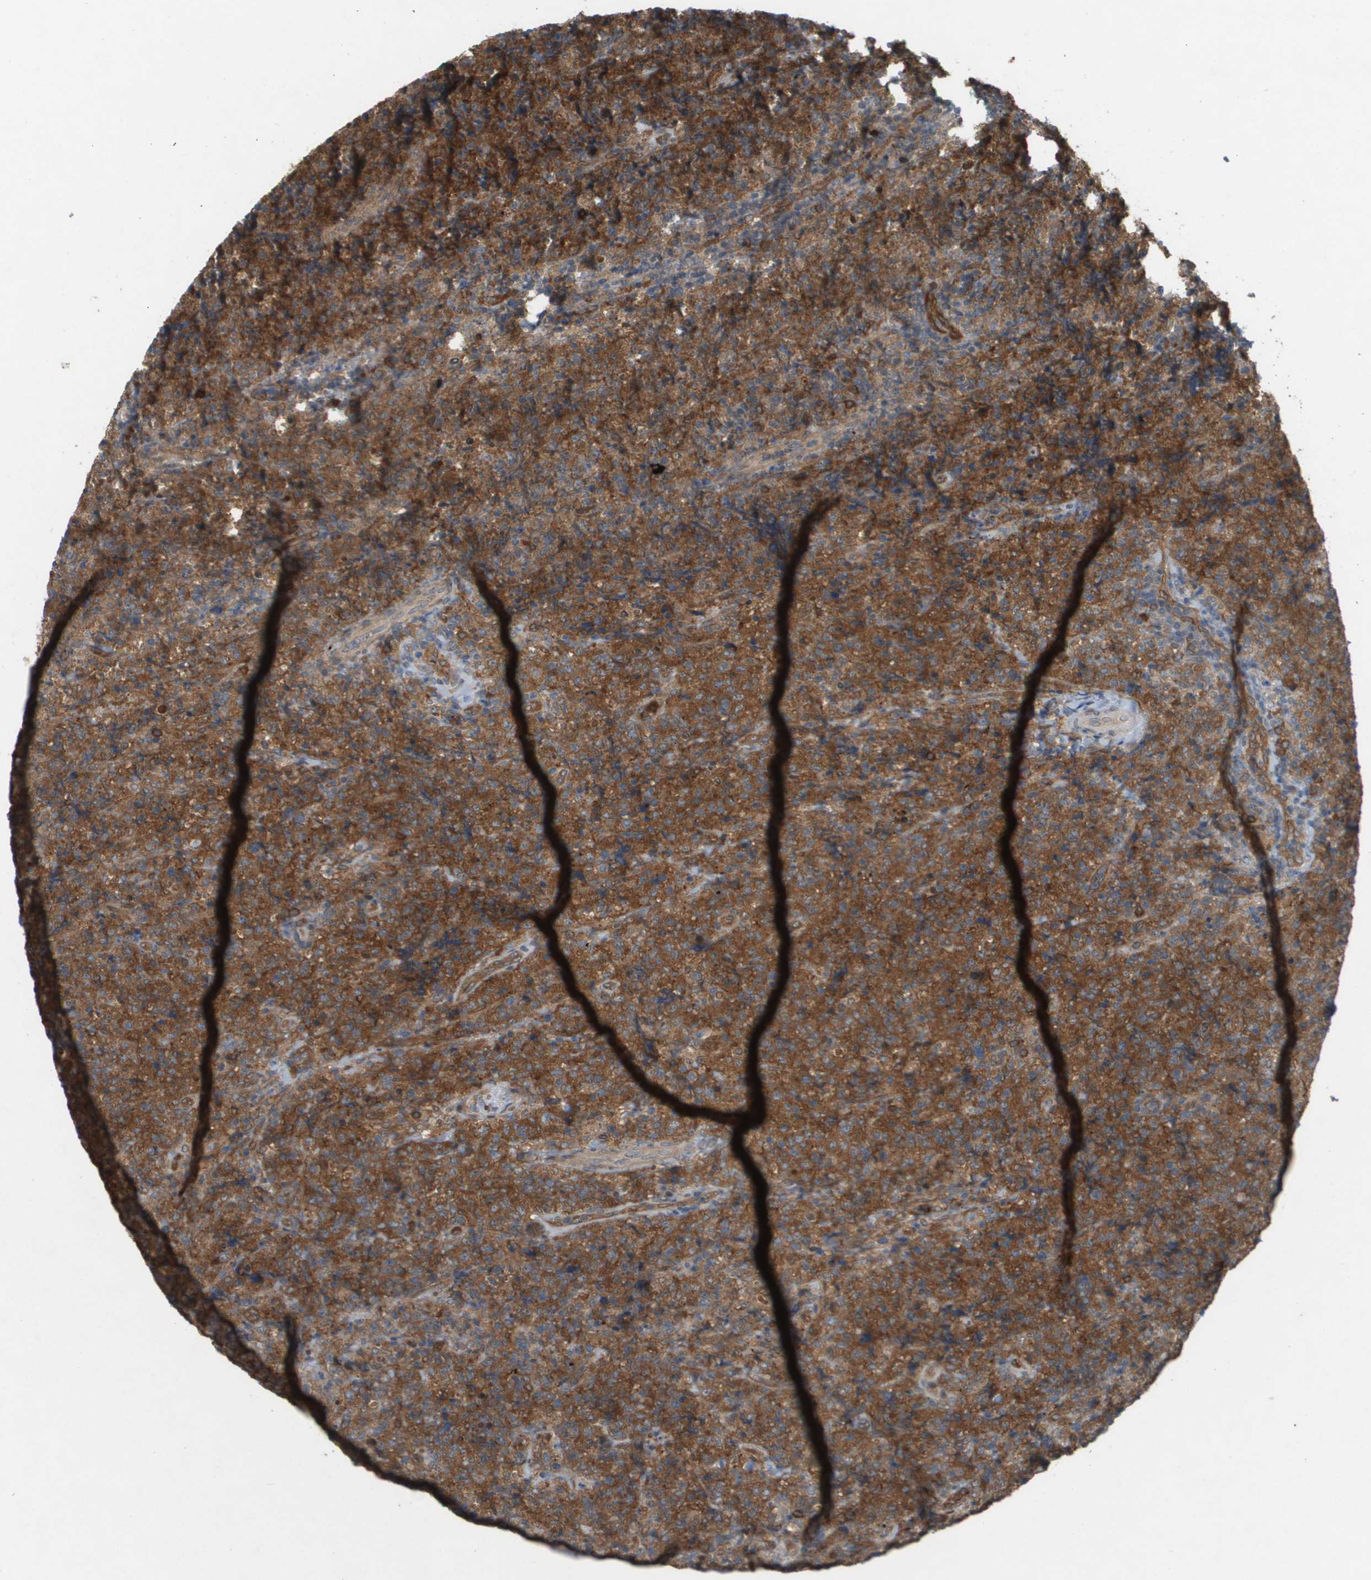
{"staining": {"intensity": "strong", "quantity": ">75%", "location": "cytoplasmic/membranous"}, "tissue": "lymphoma", "cell_type": "Tumor cells", "image_type": "cancer", "snomed": [{"axis": "morphology", "description": "Malignant lymphoma, non-Hodgkin's type, High grade"}, {"axis": "topography", "description": "Tonsil"}], "caption": "The photomicrograph displays a brown stain indicating the presence of a protein in the cytoplasmic/membranous of tumor cells in high-grade malignant lymphoma, non-Hodgkin's type. The staining is performed using DAB (3,3'-diaminobenzidine) brown chromogen to label protein expression. The nuclei are counter-stained blue using hematoxylin.", "gene": "PALD1", "patient": {"sex": "female", "age": 36}}